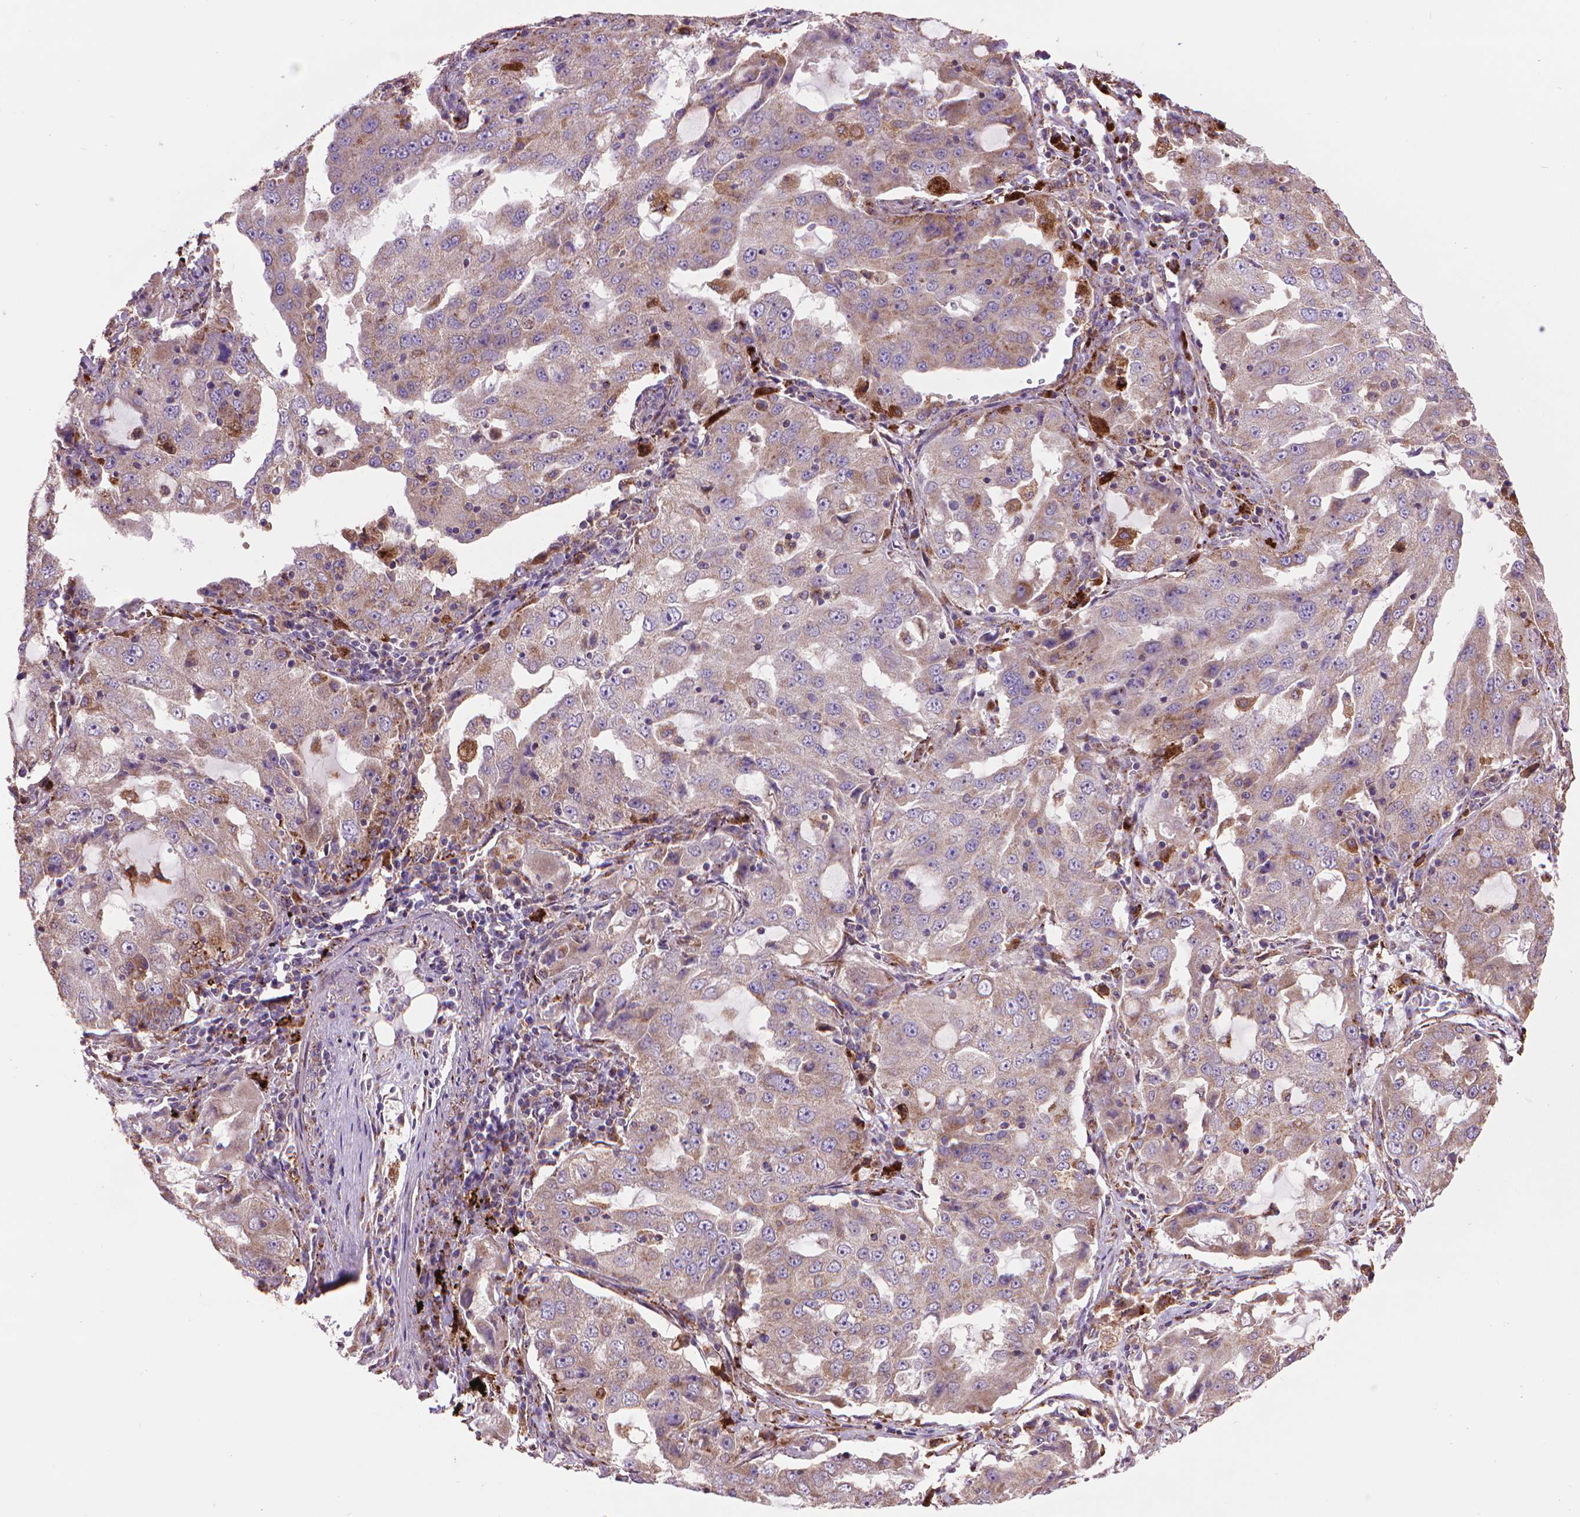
{"staining": {"intensity": "weak", "quantity": ">75%", "location": "cytoplasmic/membranous"}, "tissue": "lung cancer", "cell_type": "Tumor cells", "image_type": "cancer", "snomed": [{"axis": "morphology", "description": "Adenocarcinoma, NOS"}, {"axis": "topography", "description": "Lung"}], "caption": "Brown immunohistochemical staining in human lung adenocarcinoma shows weak cytoplasmic/membranous expression in about >75% of tumor cells. The staining was performed using DAB to visualize the protein expression in brown, while the nuclei were stained in blue with hematoxylin (Magnification: 20x).", "gene": "GLB1", "patient": {"sex": "female", "age": 61}}